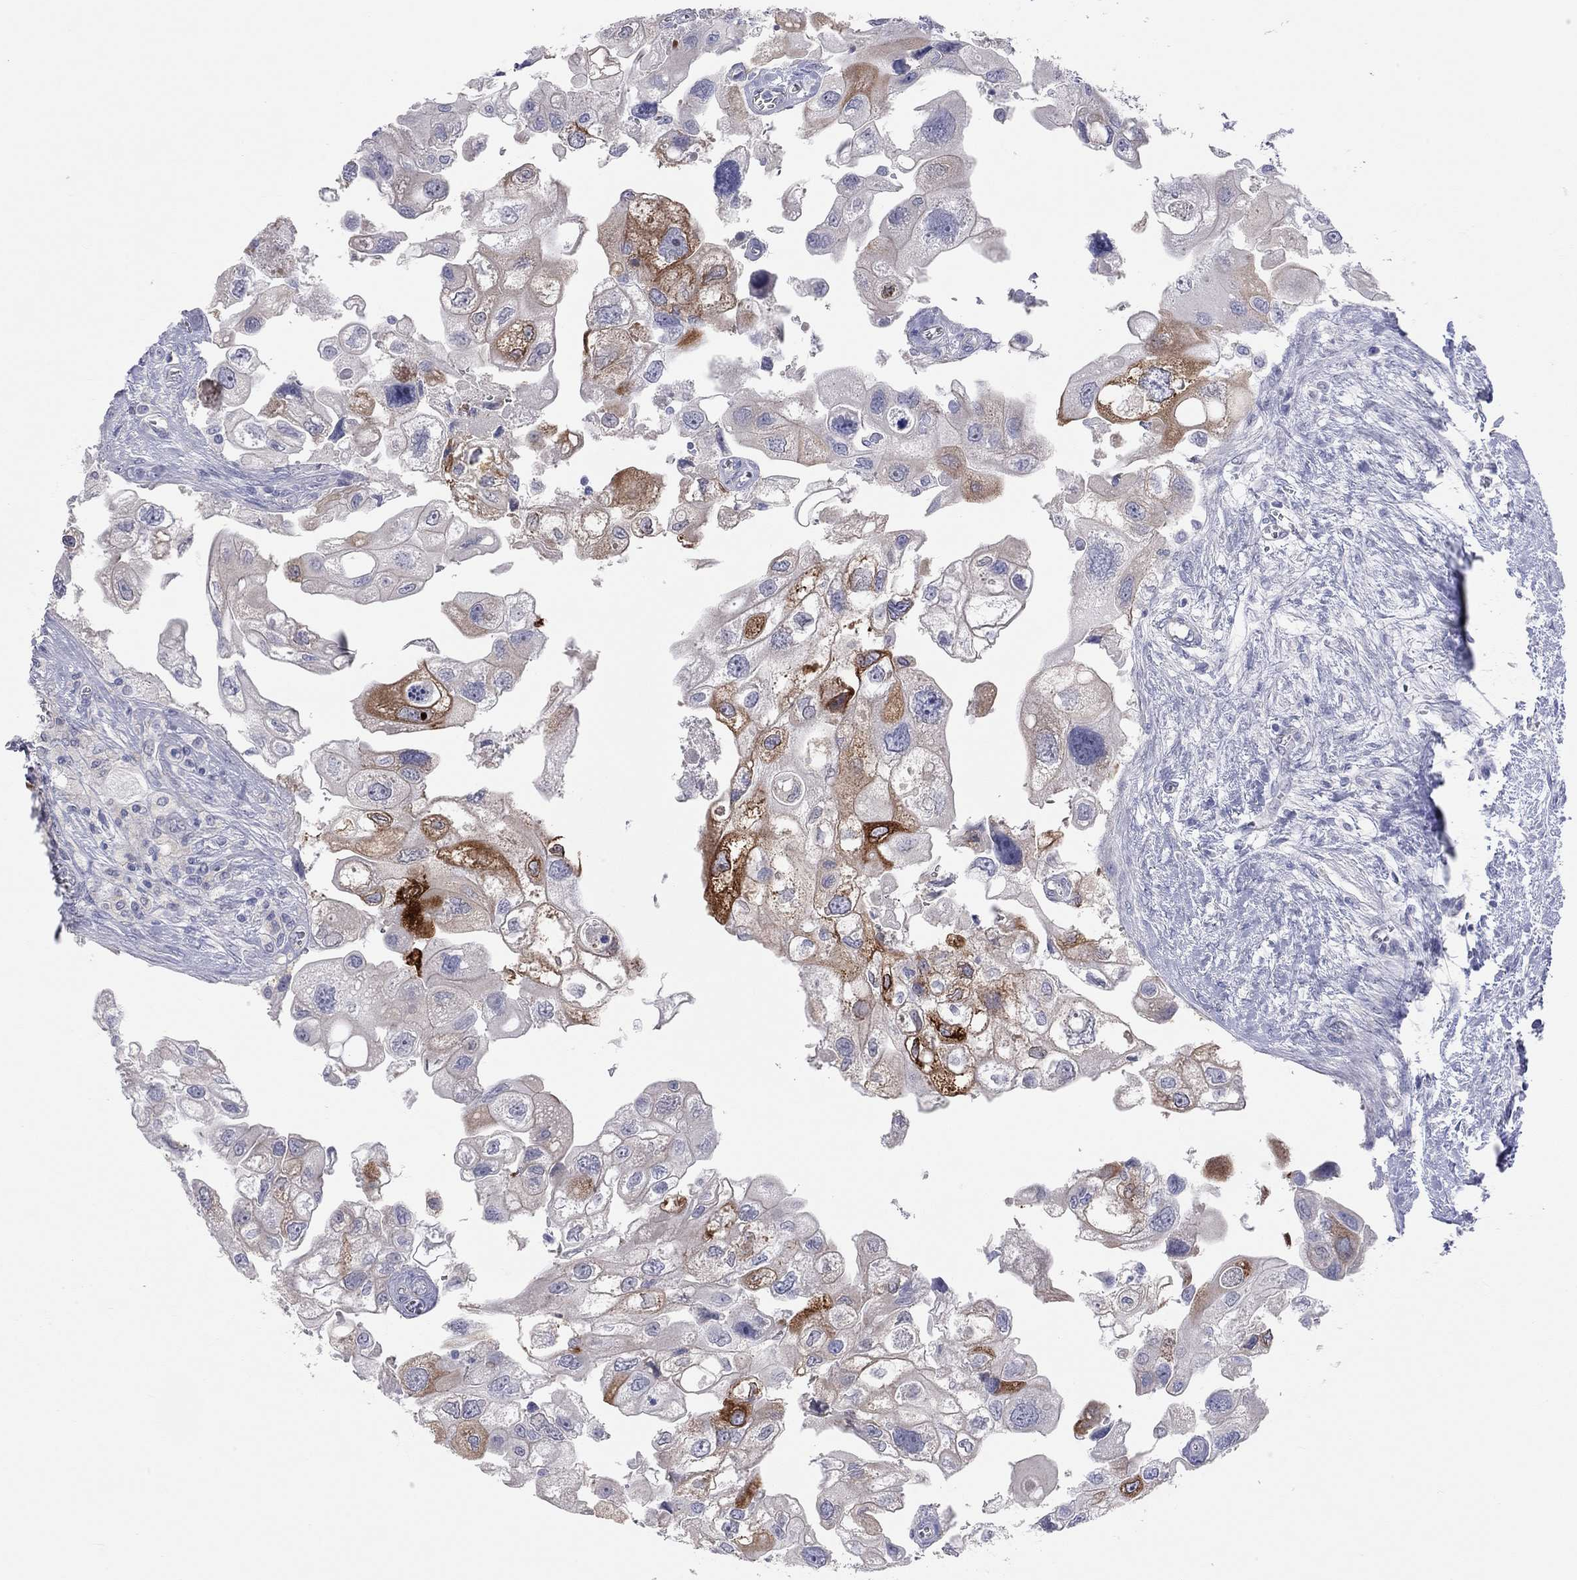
{"staining": {"intensity": "moderate", "quantity": "<25%", "location": "cytoplasmic/membranous"}, "tissue": "urothelial cancer", "cell_type": "Tumor cells", "image_type": "cancer", "snomed": [{"axis": "morphology", "description": "Urothelial carcinoma, High grade"}, {"axis": "topography", "description": "Urinary bladder"}], "caption": "Protein expression by immunohistochemistry reveals moderate cytoplasmic/membranous expression in approximately <25% of tumor cells in urothelial cancer.", "gene": "KCNB1", "patient": {"sex": "male", "age": 59}}